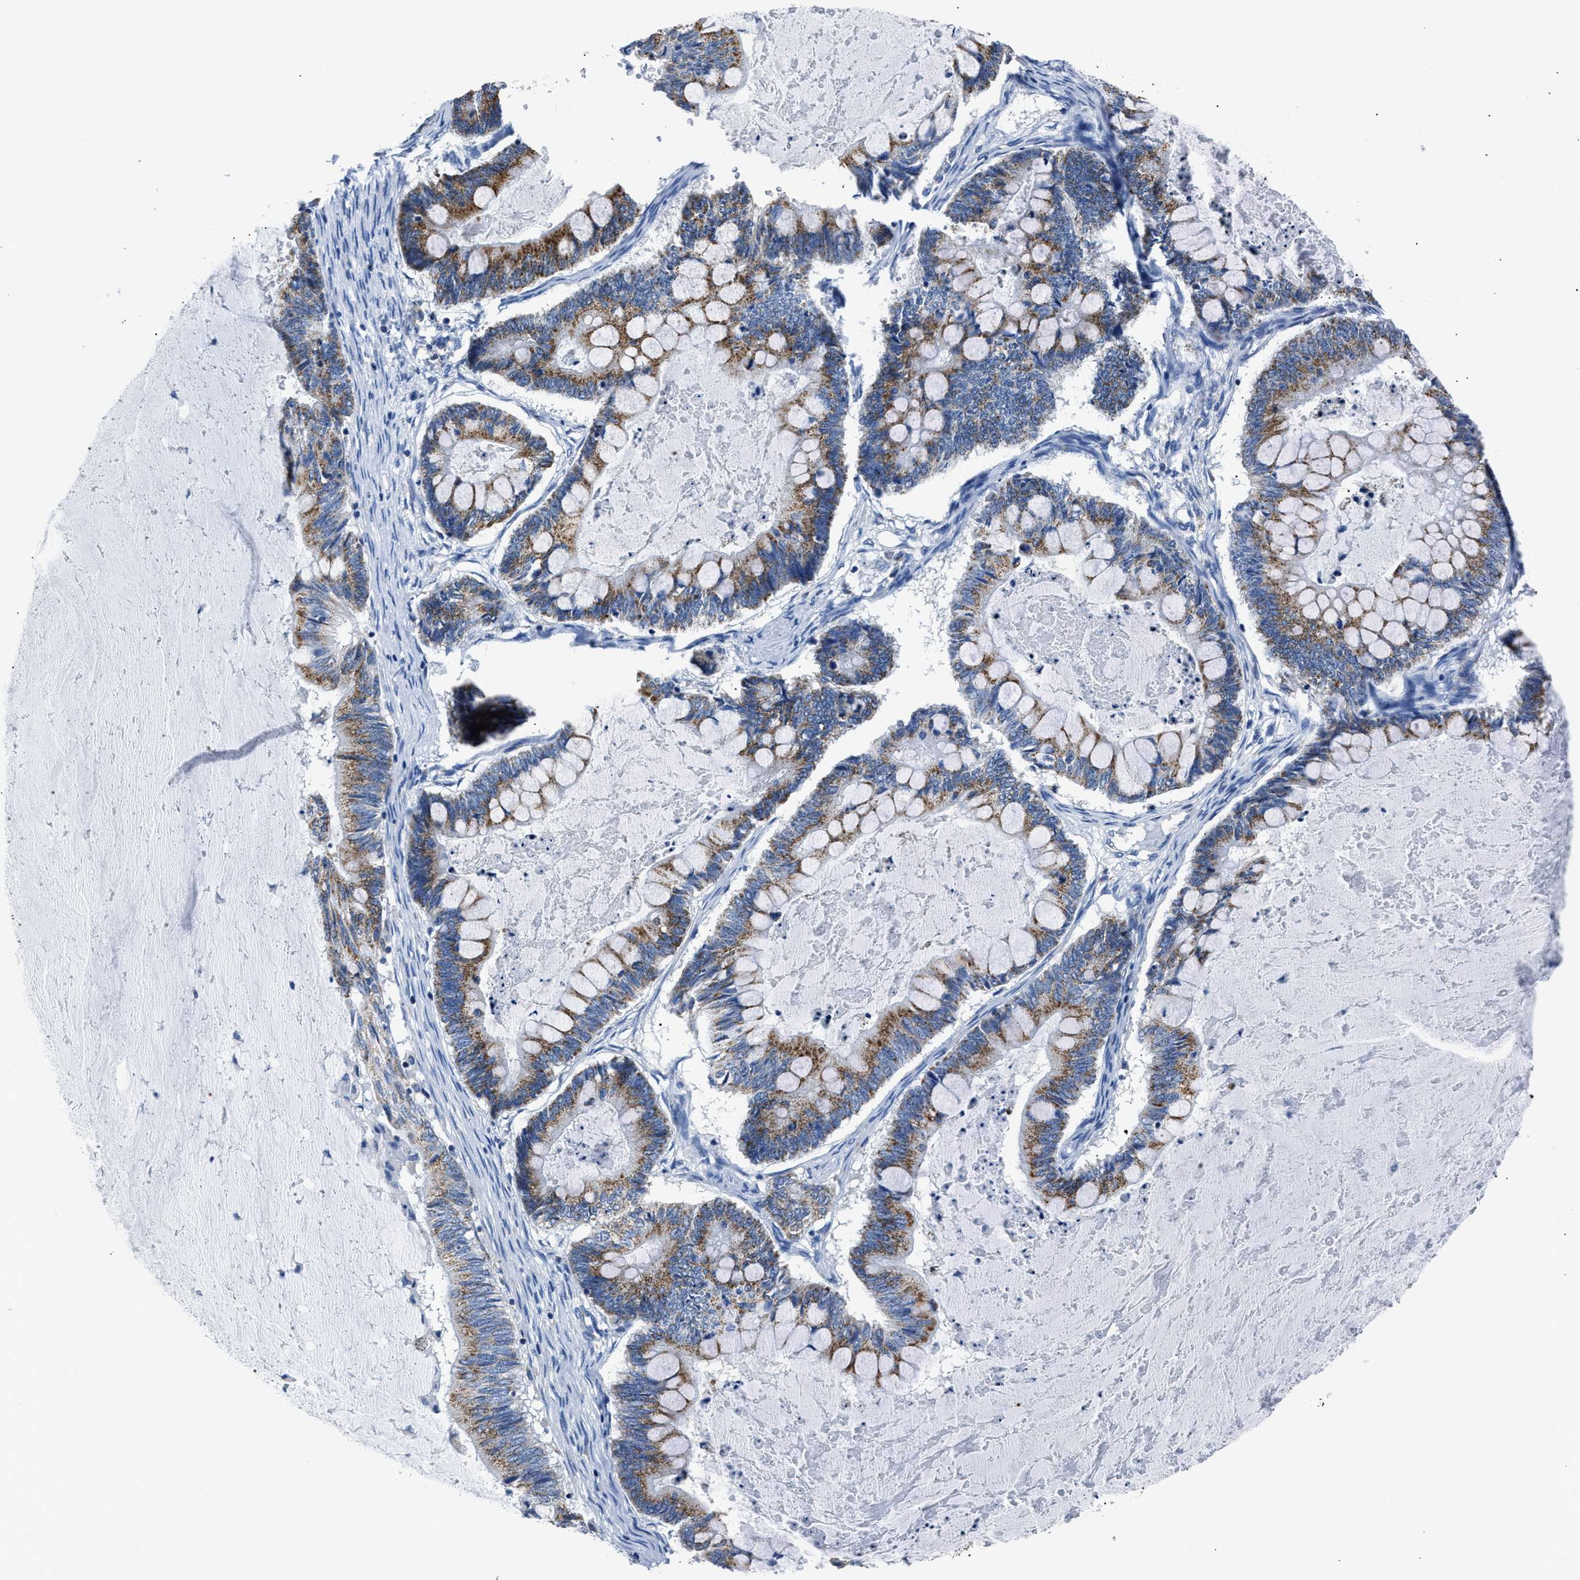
{"staining": {"intensity": "moderate", "quantity": ">75%", "location": "cytoplasmic/membranous"}, "tissue": "ovarian cancer", "cell_type": "Tumor cells", "image_type": "cancer", "snomed": [{"axis": "morphology", "description": "Cystadenocarcinoma, mucinous, NOS"}, {"axis": "topography", "description": "Ovary"}], "caption": "A histopathology image of human ovarian cancer (mucinous cystadenocarcinoma) stained for a protein demonstrates moderate cytoplasmic/membranous brown staining in tumor cells.", "gene": "AMACR", "patient": {"sex": "female", "age": 61}}